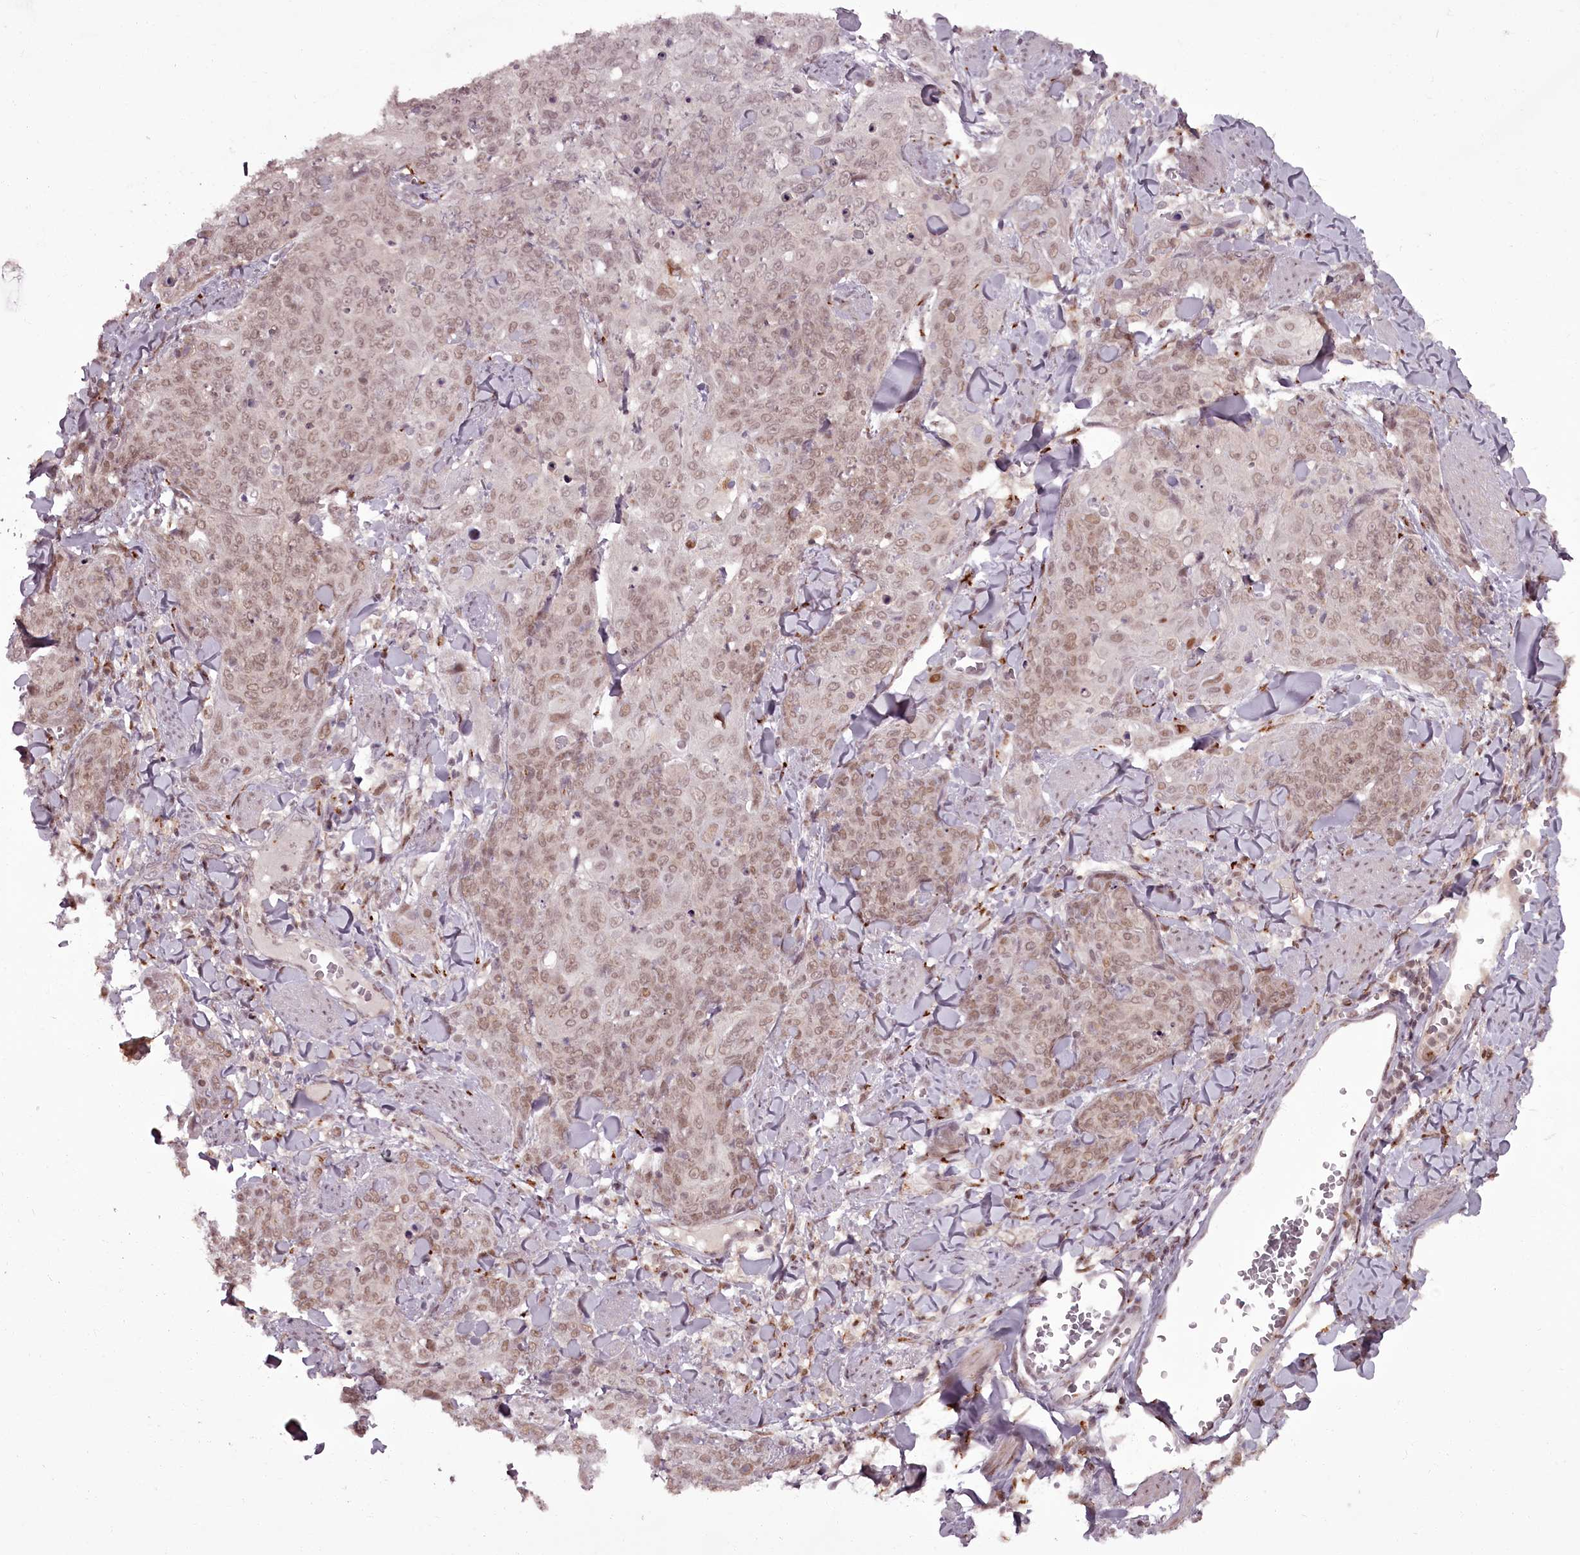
{"staining": {"intensity": "moderate", "quantity": ">75%", "location": "nuclear"}, "tissue": "skin cancer", "cell_type": "Tumor cells", "image_type": "cancer", "snomed": [{"axis": "morphology", "description": "Squamous cell carcinoma, NOS"}, {"axis": "topography", "description": "Skin"}, {"axis": "topography", "description": "Vulva"}], "caption": "Tumor cells exhibit medium levels of moderate nuclear positivity in approximately >75% of cells in human skin squamous cell carcinoma.", "gene": "CEP83", "patient": {"sex": "female", "age": 85}}